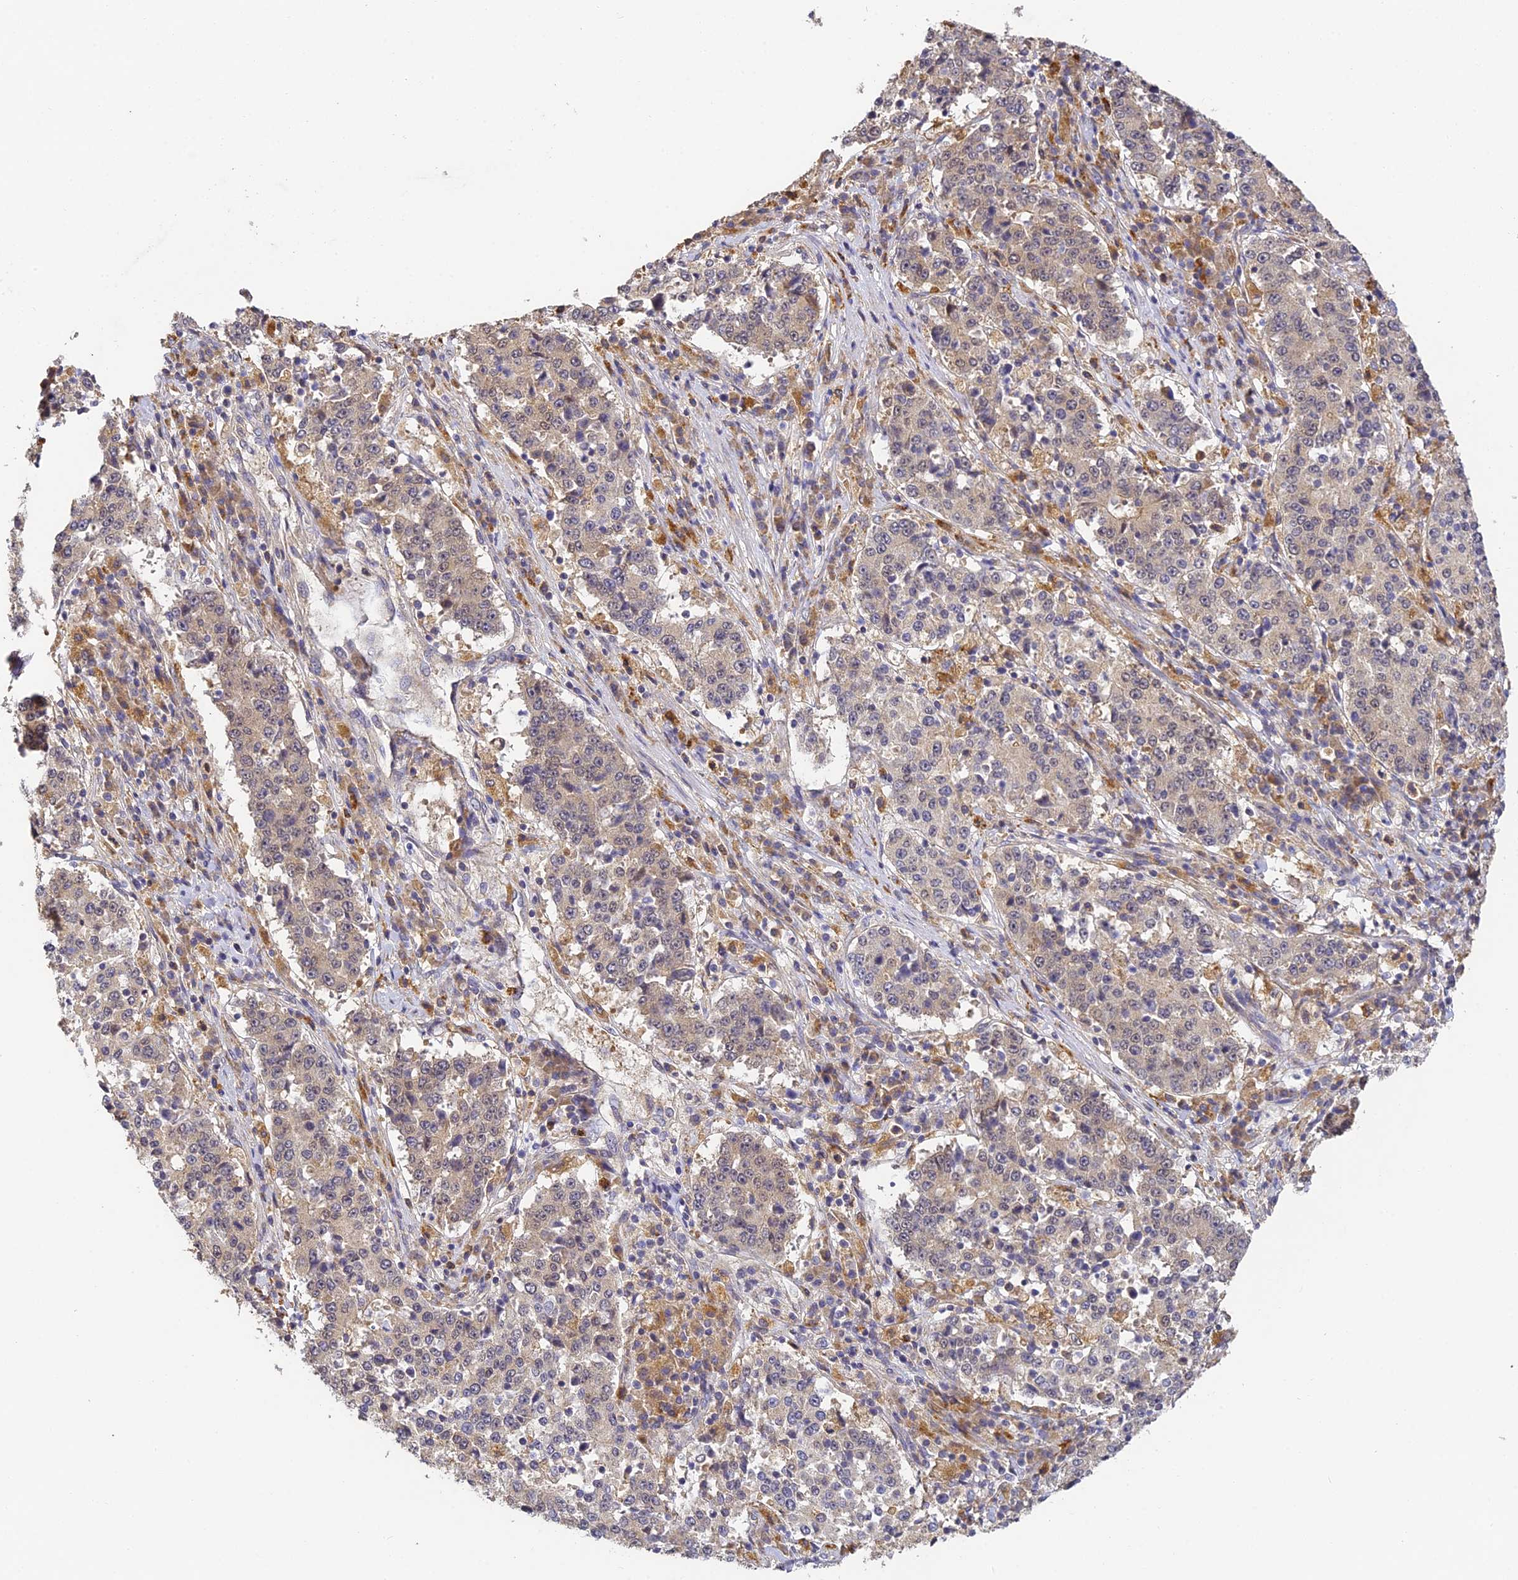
{"staining": {"intensity": "weak", "quantity": ">75%", "location": "cytoplasmic/membranous"}, "tissue": "stomach cancer", "cell_type": "Tumor cells", "image_type": "cancer", "snomed": [{"axis": "morphology", "description": "Adenocarcinoma, NOS"}, {"axis": "topography", "description": "Stomach"}], "caption": "Tumor cells show low levels of weak cytoplasmic/membranous expression in about >75% of cells in human stomach adenocarcinoma.", "gene": "YAE1", "patient": {"sex": "male", "age": 59}}